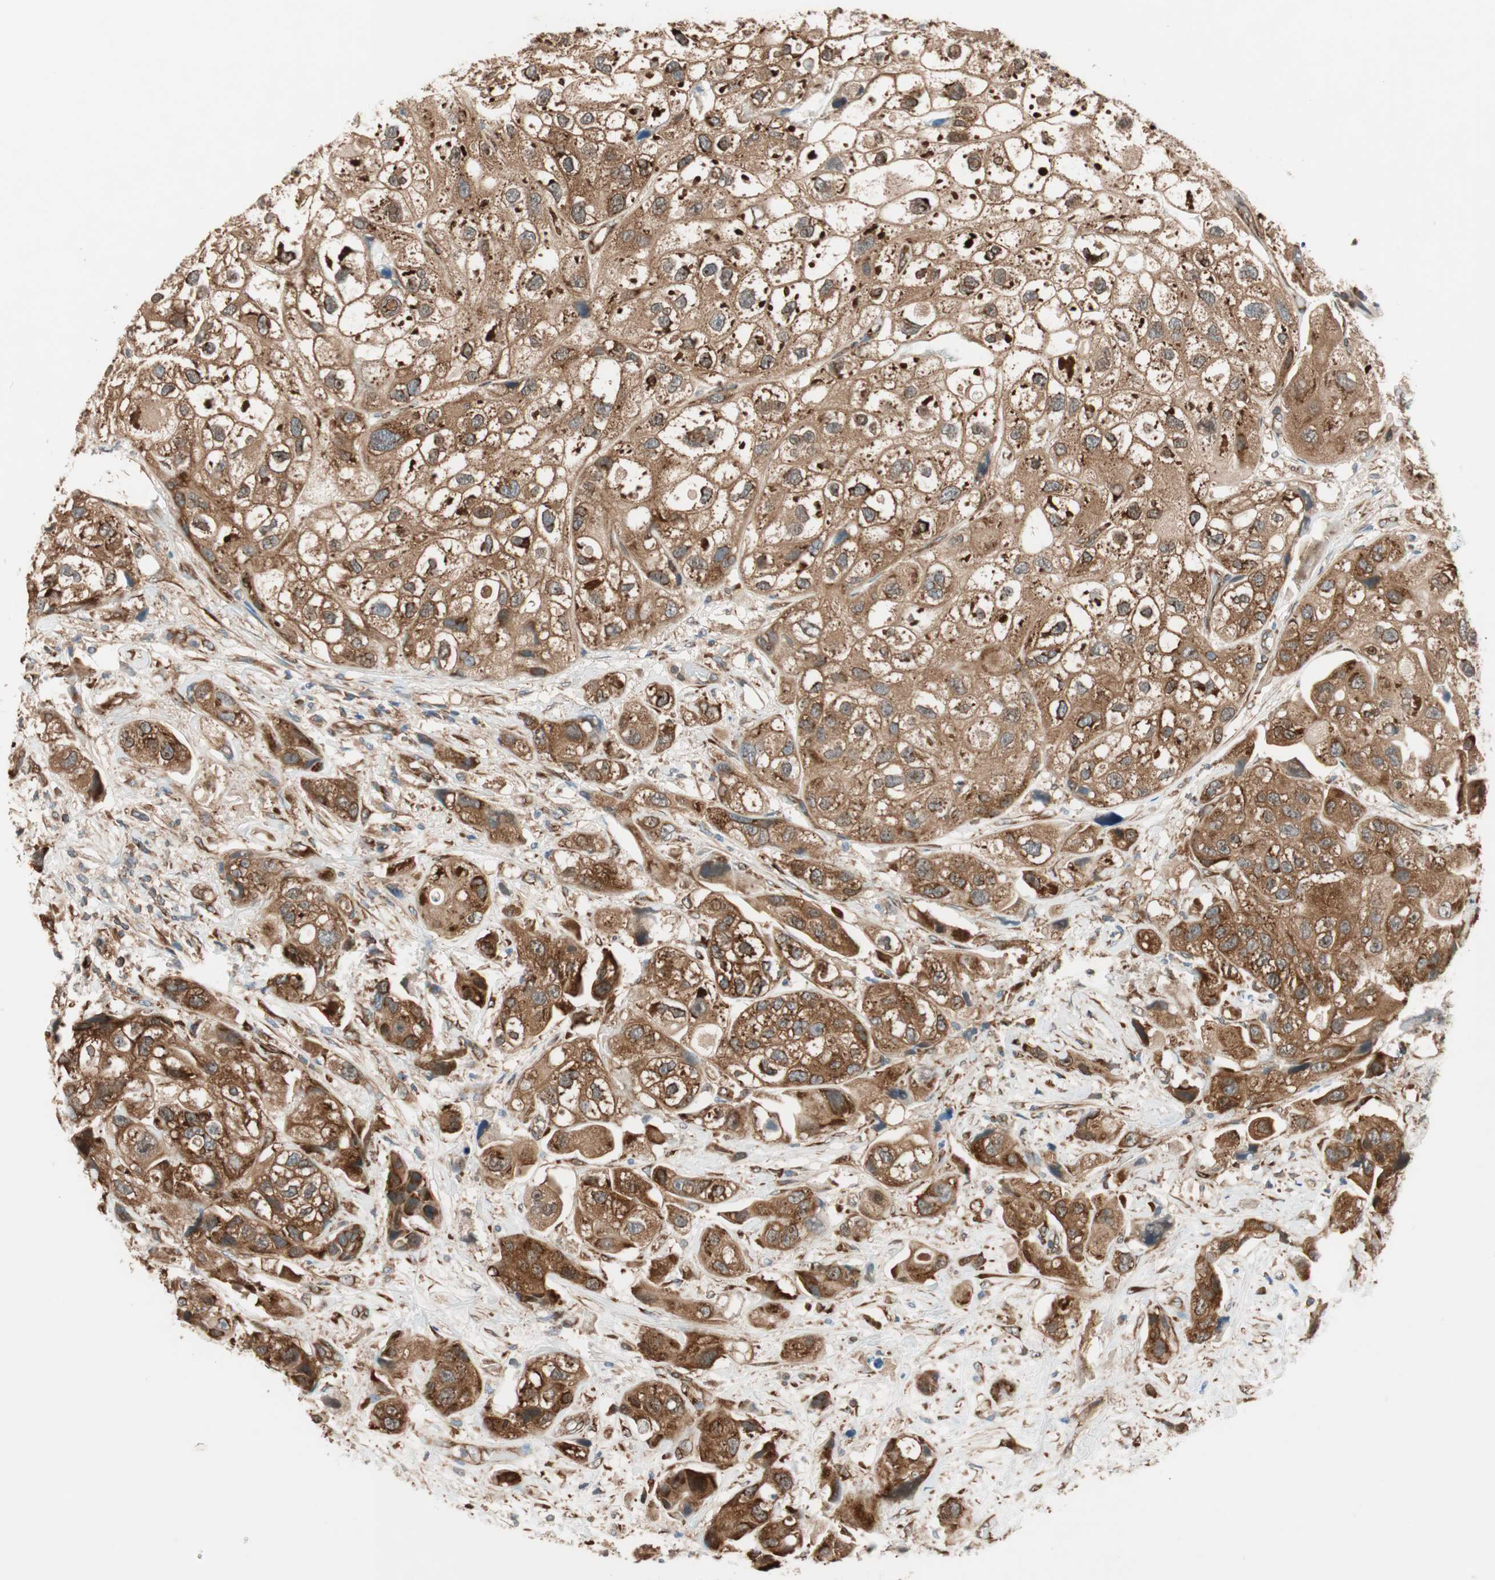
{"staining": {"intensity": "strong", "quantity": ">75%", "location": "cytoplasmic/membranous"}, "tissue": "urothelial cancer", "cell_type": "Tumor cells", "image_type": "cancer", "snomed": [{"axis": "morphology", "description": "Urothelial carcinoma, High grade"}, {"axis": "topography", "description": "Urinary bladder"}], "caption": "The micrograph shows immunohistochemical staining of high-grade urothelial carcinoma. There is strong cytoplasmic/membranous expression is identified in approximately >75% of tumor cells.", "gene": "WASL", "patient": {"sex": "female", "age": 64}}